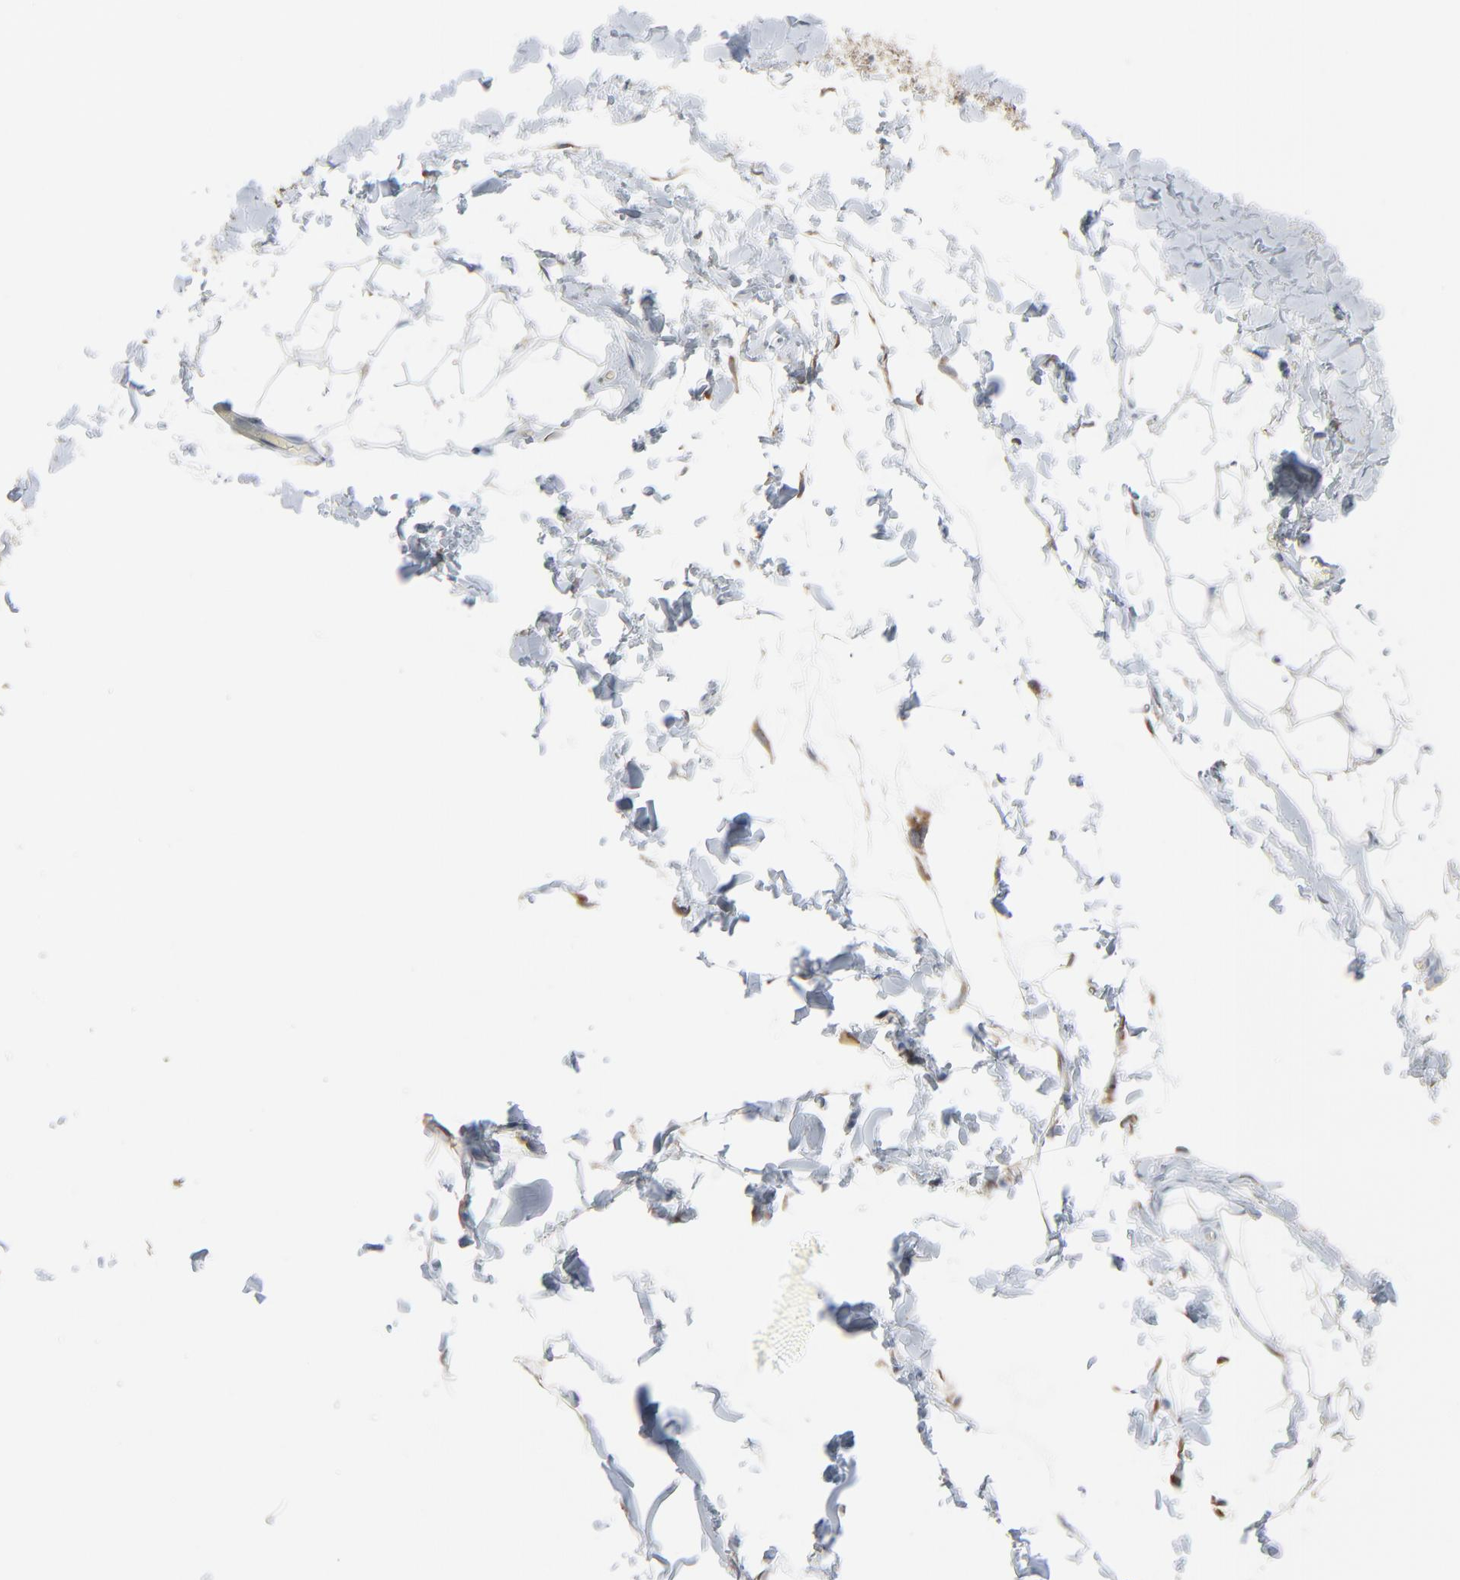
{"staining": {"intensity": "moderate", "quantity": "<25%", "location": "cytoplasmic/membranous"}, "tissue": "adipose tissue", "cell_type": "Adipocytes", "image_type": "normal", "snomed": [{"axis": "morphology", "description": "Normal tissue, NOS"}, {"axis": "topography", "description": "Soft tissue"}], "caption": "A brown stain highlights moderate cytoplasmic/membranous positivity of a protein in adipocytes of benign adipose tissue. The protein of interest is stained brown, and the nuclei are stained in blue (DAB IHC with brightfield microscopy, high magnification).", "gene": "OPTN", "patient": {"sex": "male", "age": 26}}